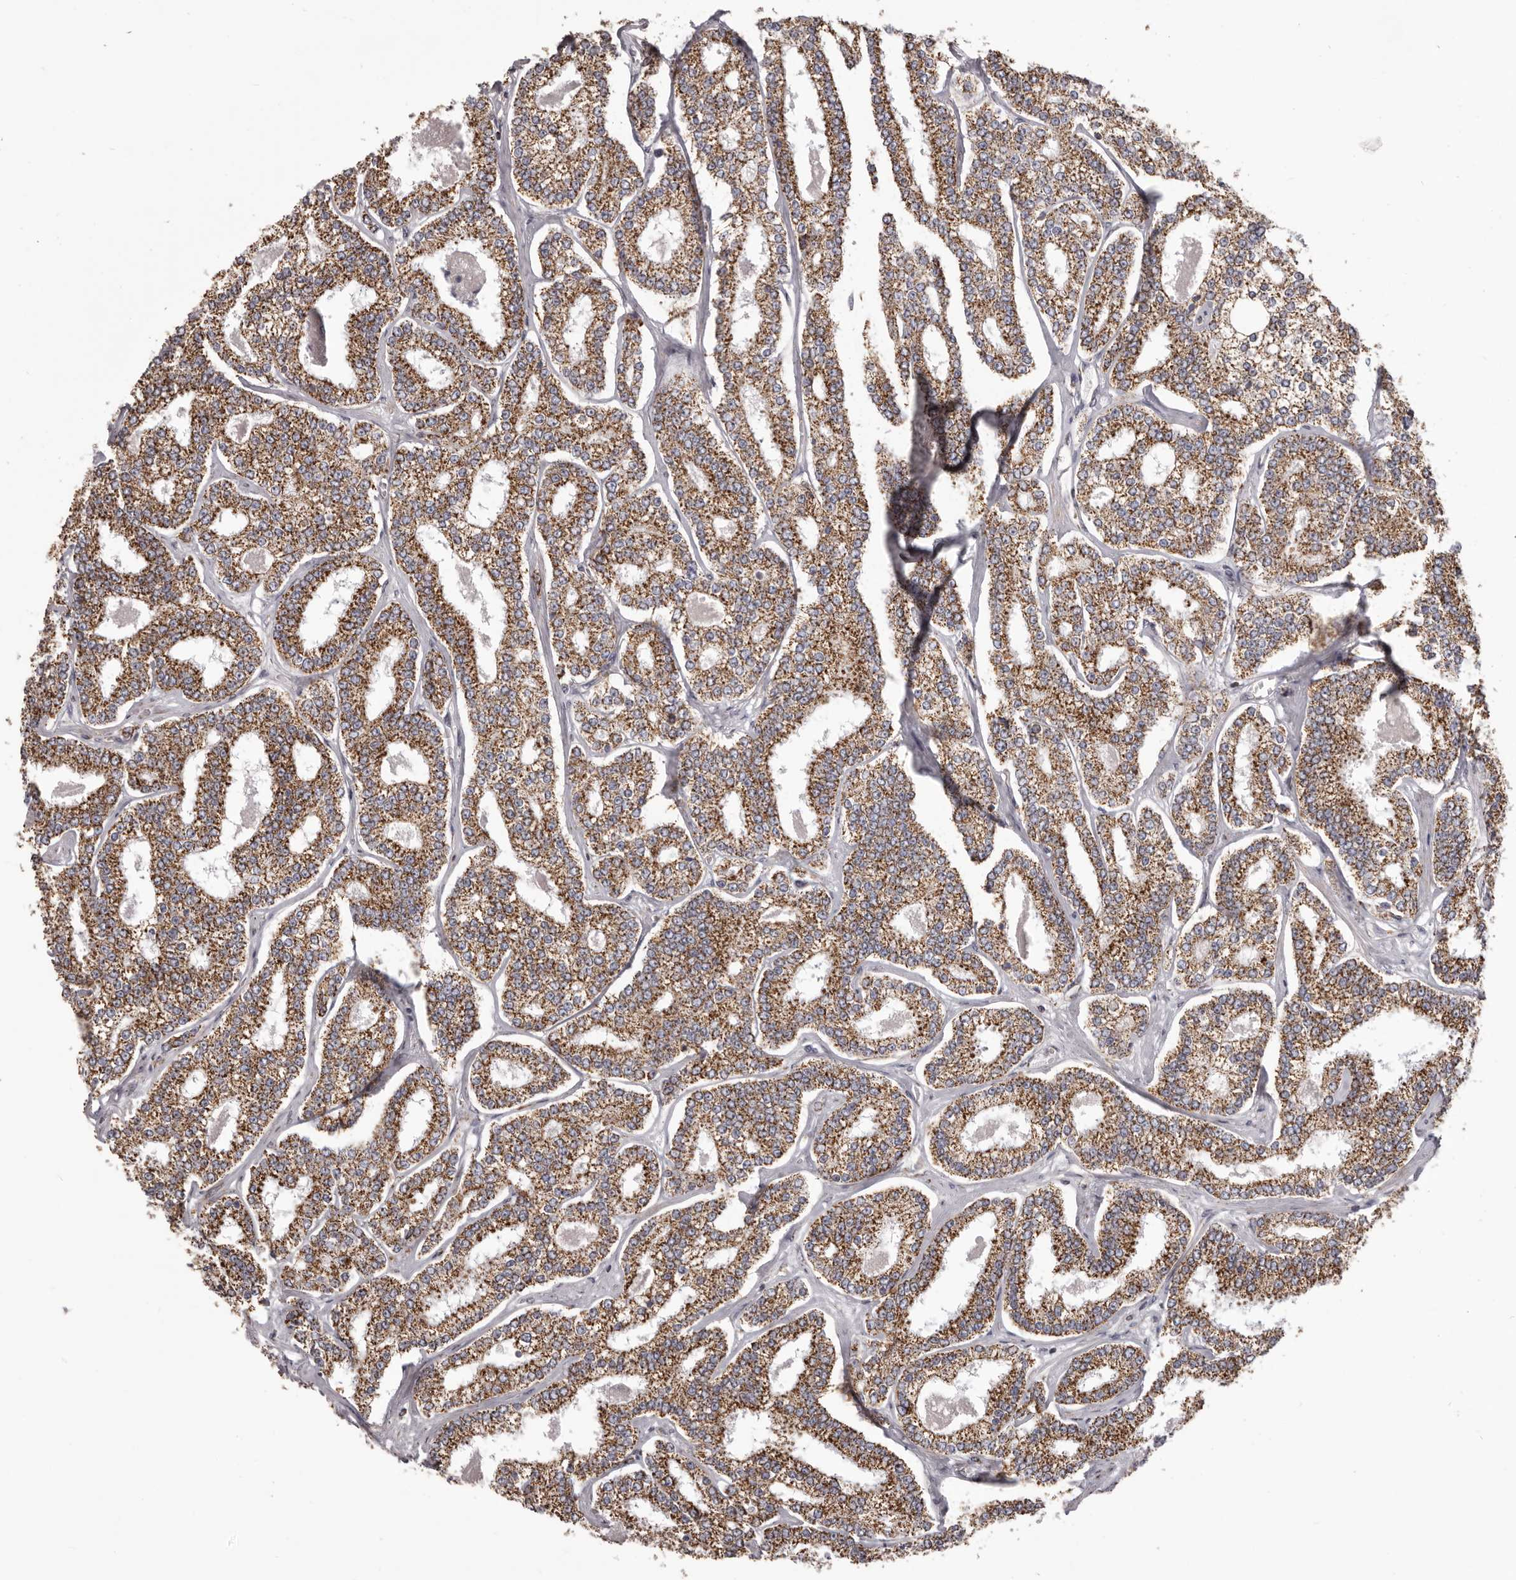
{"staining": {"intensity": "strong", "quantity": ">75%", "location": "cytoplasmic/membranous"}, "tissue": "prostate cancer", "cell_type": "Tumor cells", "image_type": "cancer", "snomed": [{"axis": "morphology", "description": "Normal tissue, NOS"}, {"axis": "morphology", "description": "Adenocarcinoma, High grade"}, {"axis": "topography", "description": "Prostate"}], "caption": "Approximately >75% of tumor cells in human high-grade adenocarcinoma (prostate) display strong cytoplasmic/membranous protein expression as visualized by brown immunohistochemical staining.", "gene": "CHRM2", "patient": {"sex": "male", "age": 83}}